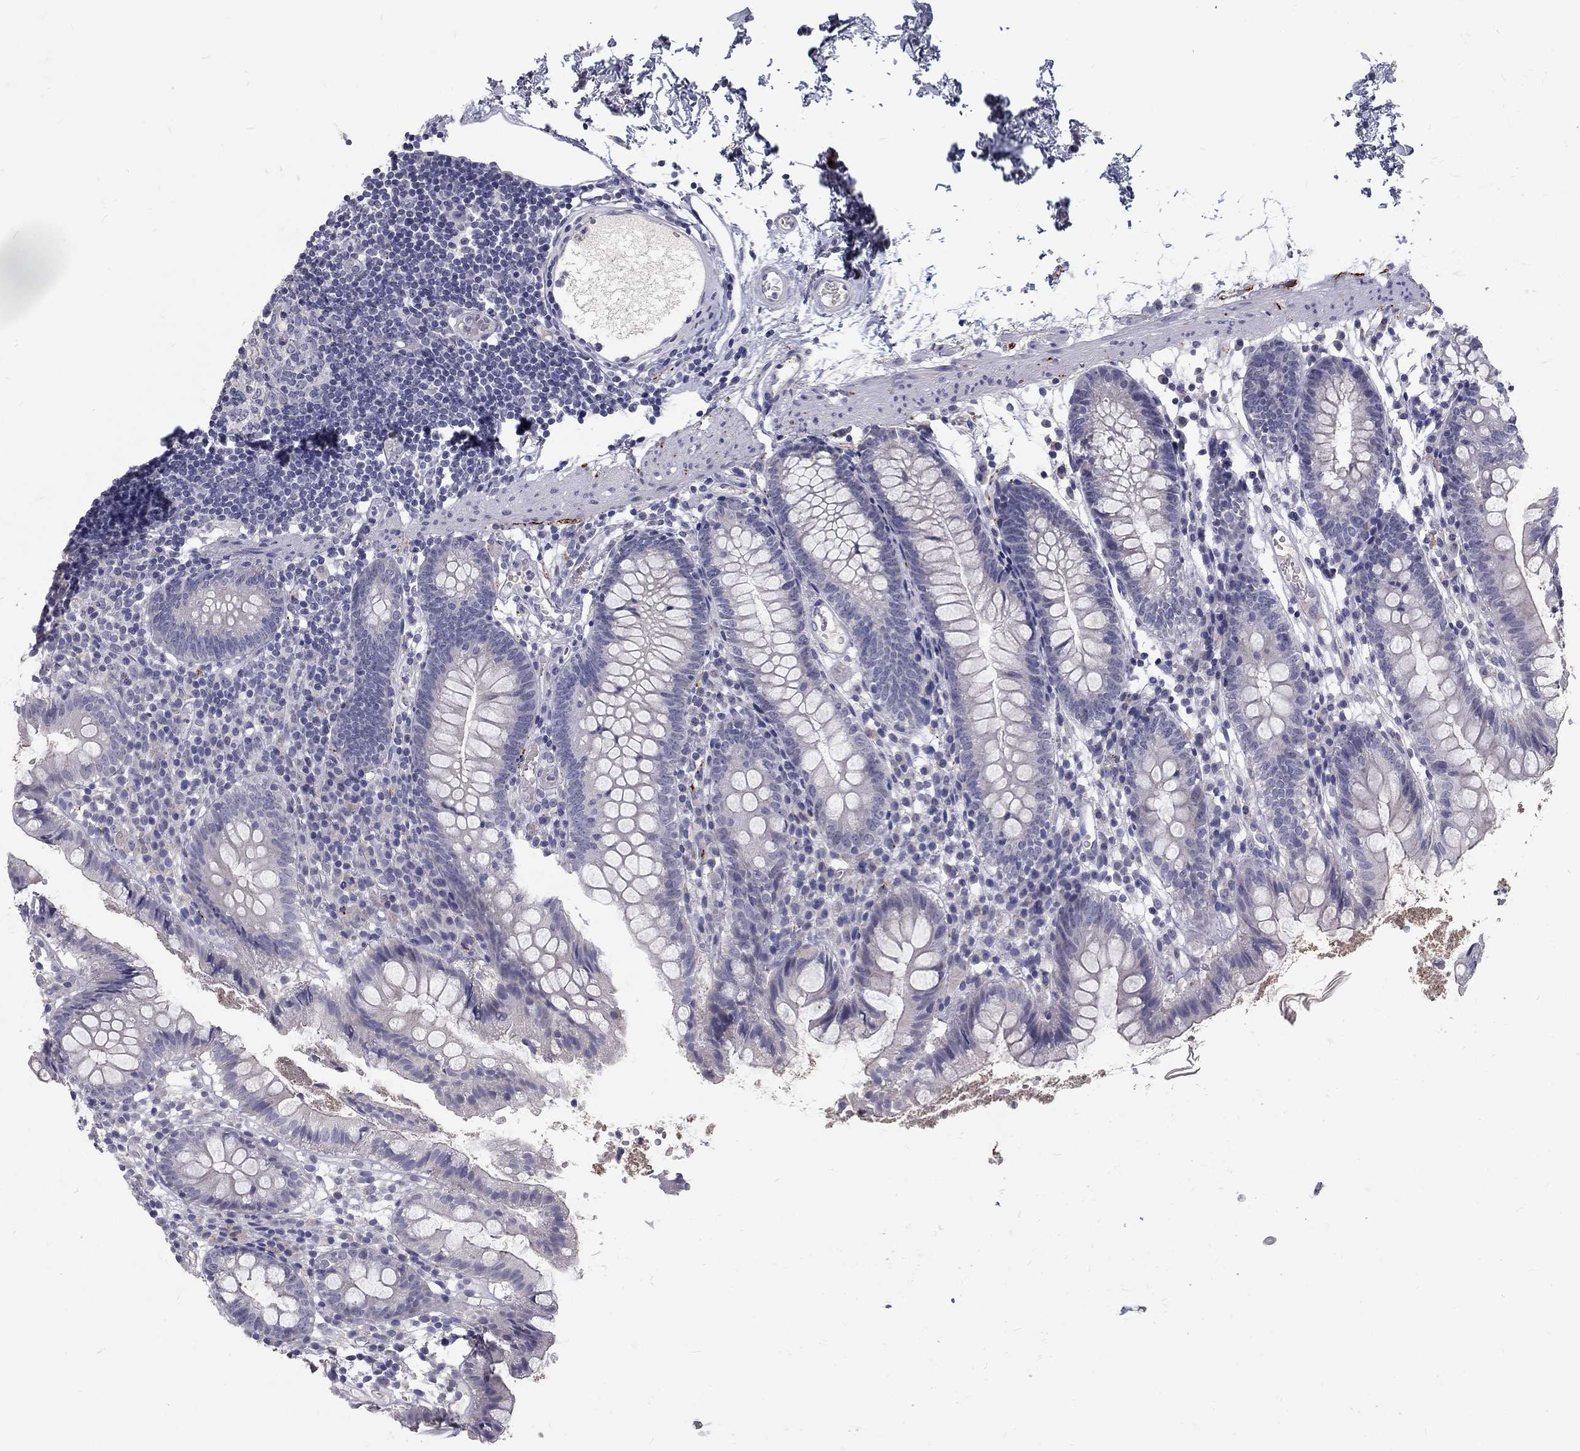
{"staining": {"intensity": "negative", "quantity": "none", "location": "none"}, "tissue": "small intestine", "cell_type": "Glandular cells", "image_type": "normal", "snomed": [{"axis": "morphology", "description": "Normal tissue, NOS"}, {"axis": "topography", "description": "Small intestine"}], "caption": "Human small intestine stained for a protein using IHC demonstrates no staining in glandular cells.", "gene": "NOS1", "patient": {"sex": "female", "age": 90}}